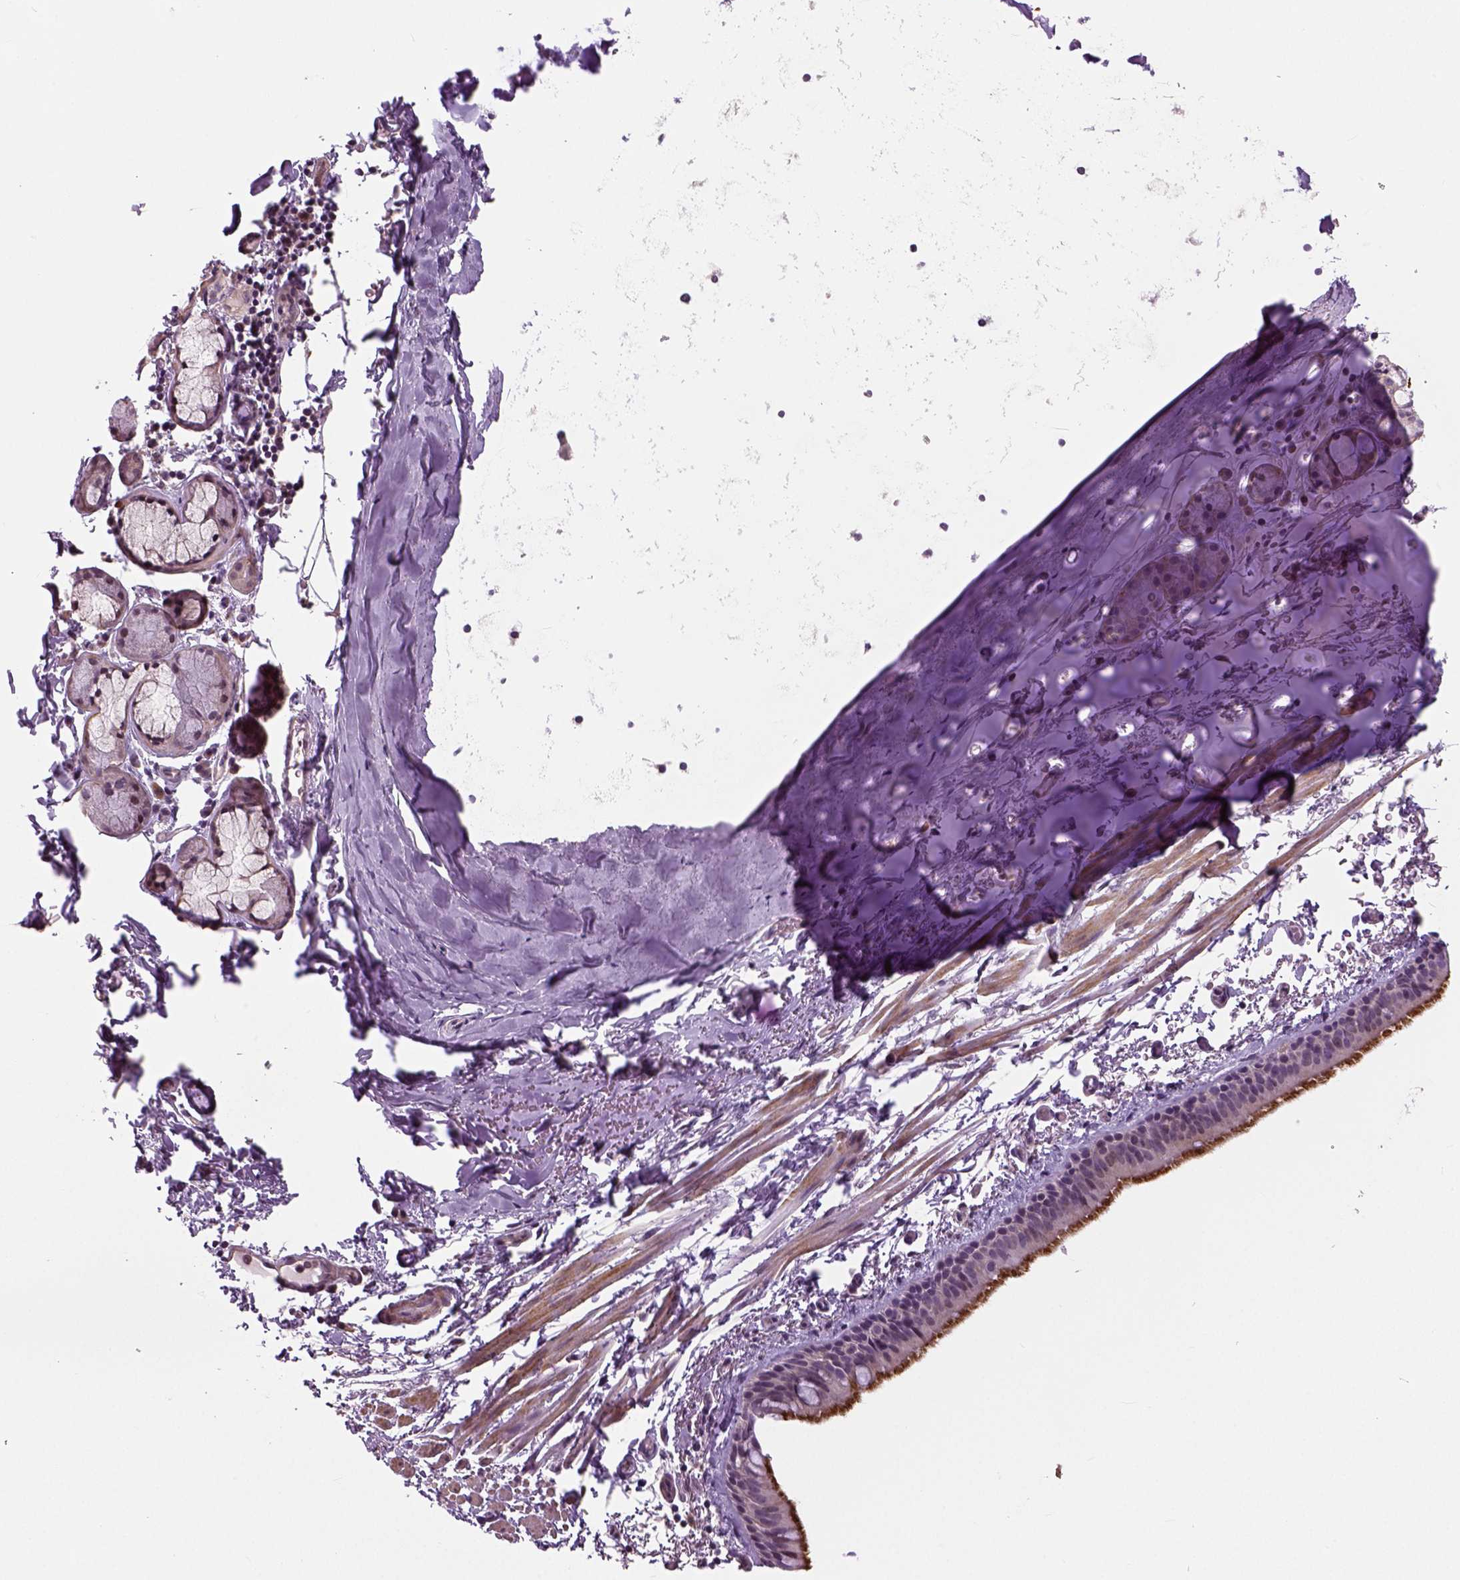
{"staining": {"intensity": "moderate", "quantity": "25%-75%", "location": "cytoplasmic/membranous"}, "tissue": "bronchus", "cell_type": "Respiratory epithelial cells", "image_type": "normal", "snomed": [{"axis": "morphology", "description": "Normal tissue, NOS"}, {"axis": "topography", "description": "Bronchus"}], "caption": "DAB (3,3'-diaminobenzidine) immunohistochemical staining of benign human bronchus shows moderate cytoplasmic/membranous protein expression in about 25%-75% of respiratory epithelial cells. (Stains: DAB in brown, nuclei in blue, Microscopy: brightfield microscopy at high magnification).", "gene": "NECAB1", "patient": {"sex": "female", "age": 61}}